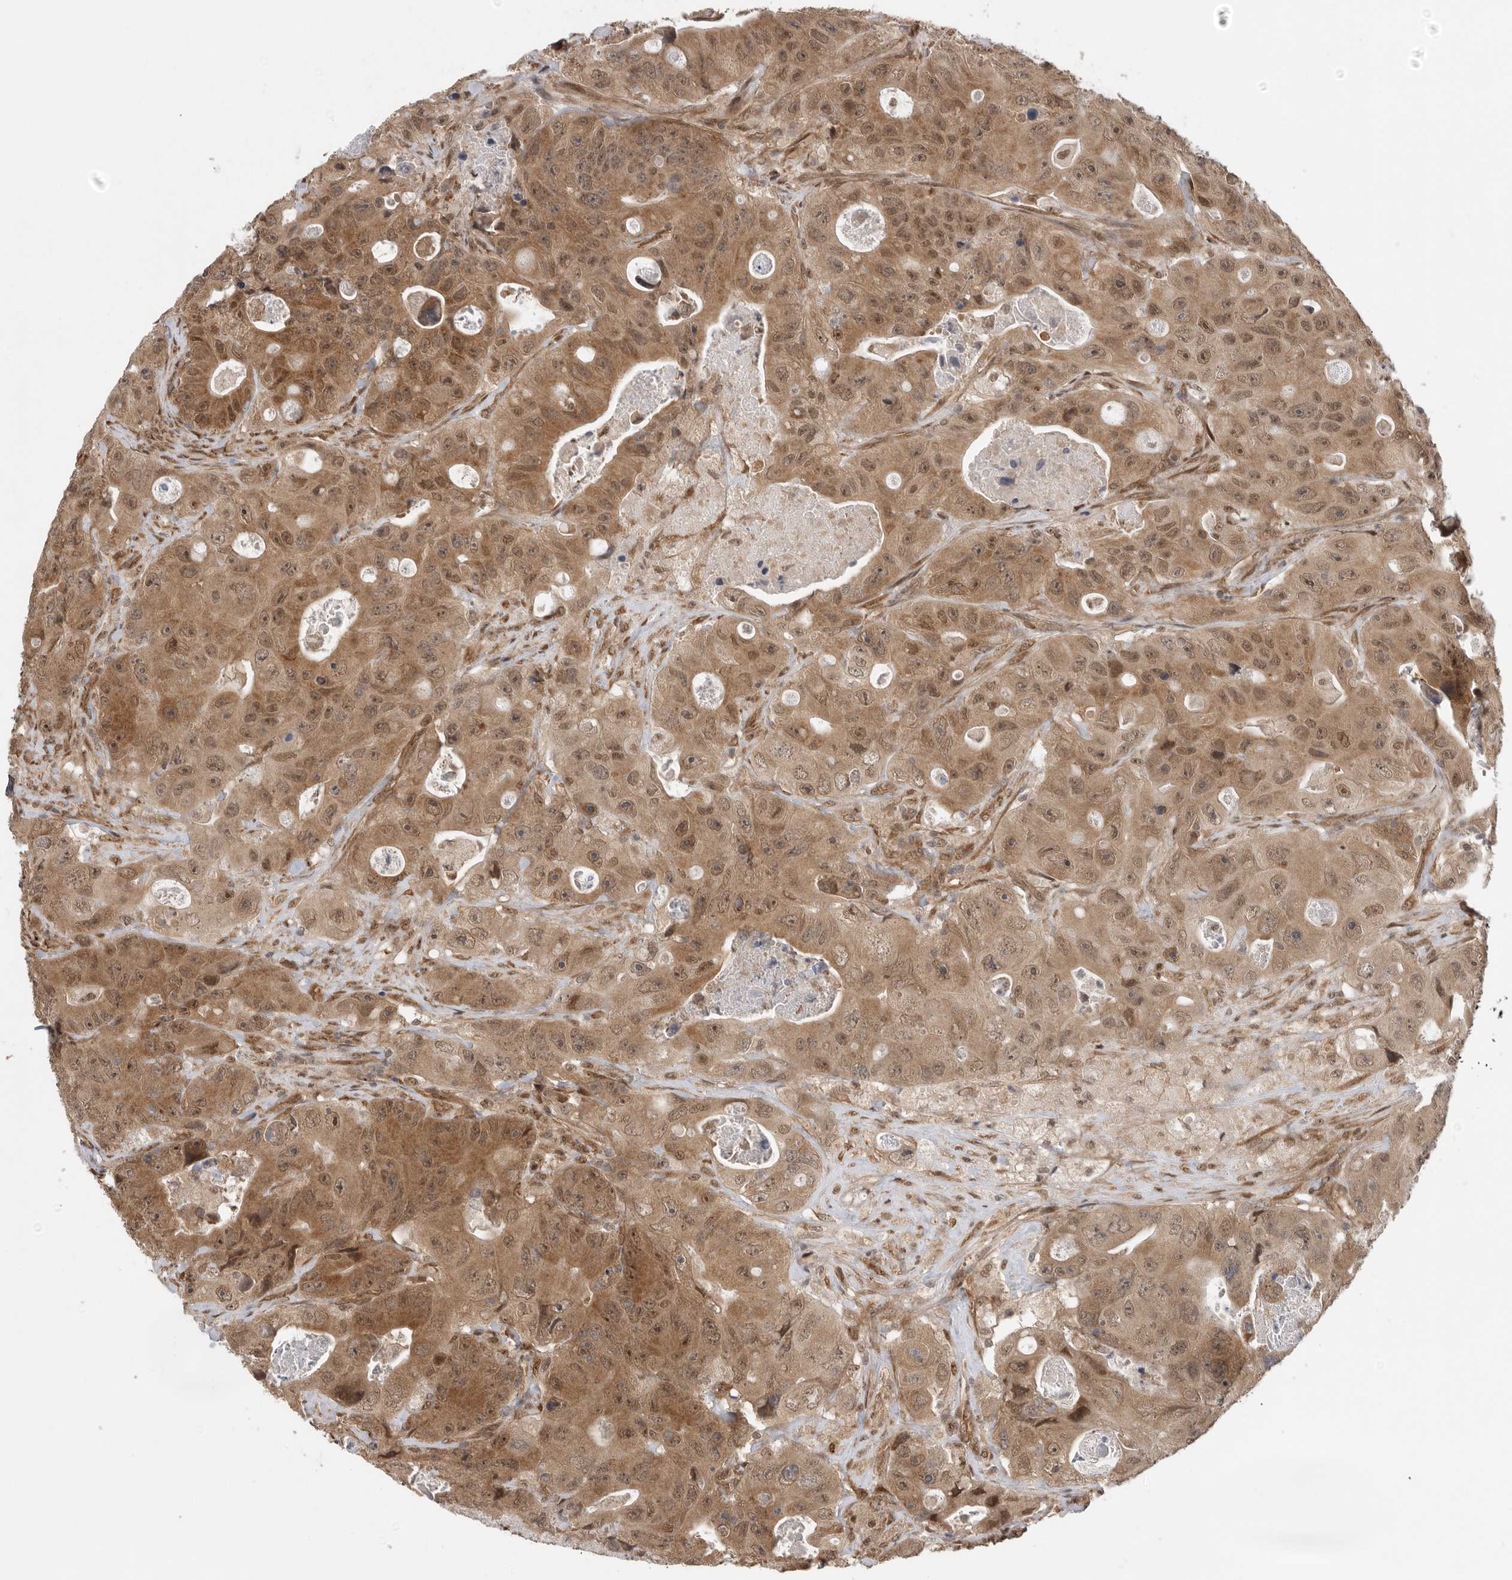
{"staining": {"intensity": "moderate", "quantity": ">75%", "location": "cytoplasmic/membranous,nuclear"}, "tissue": "colorectal cancer", "cell_type": "Tumor cells", "image_type": "cancer", "snomed": [{"axis": "morphology", "description": "Adenocarcinoma, NOS"}, {"axis": "topography", "description": "Colon"}], "caption": "Immunohistochemistry (DAB) staining of adenocarcinoma (colorectal) displays moderate cytoplasmic/membranous and nuclear protein positivity in about >75% of tumor cells.", "gene": "VPS50", "patient": {"sex": "female", "age": 46}}